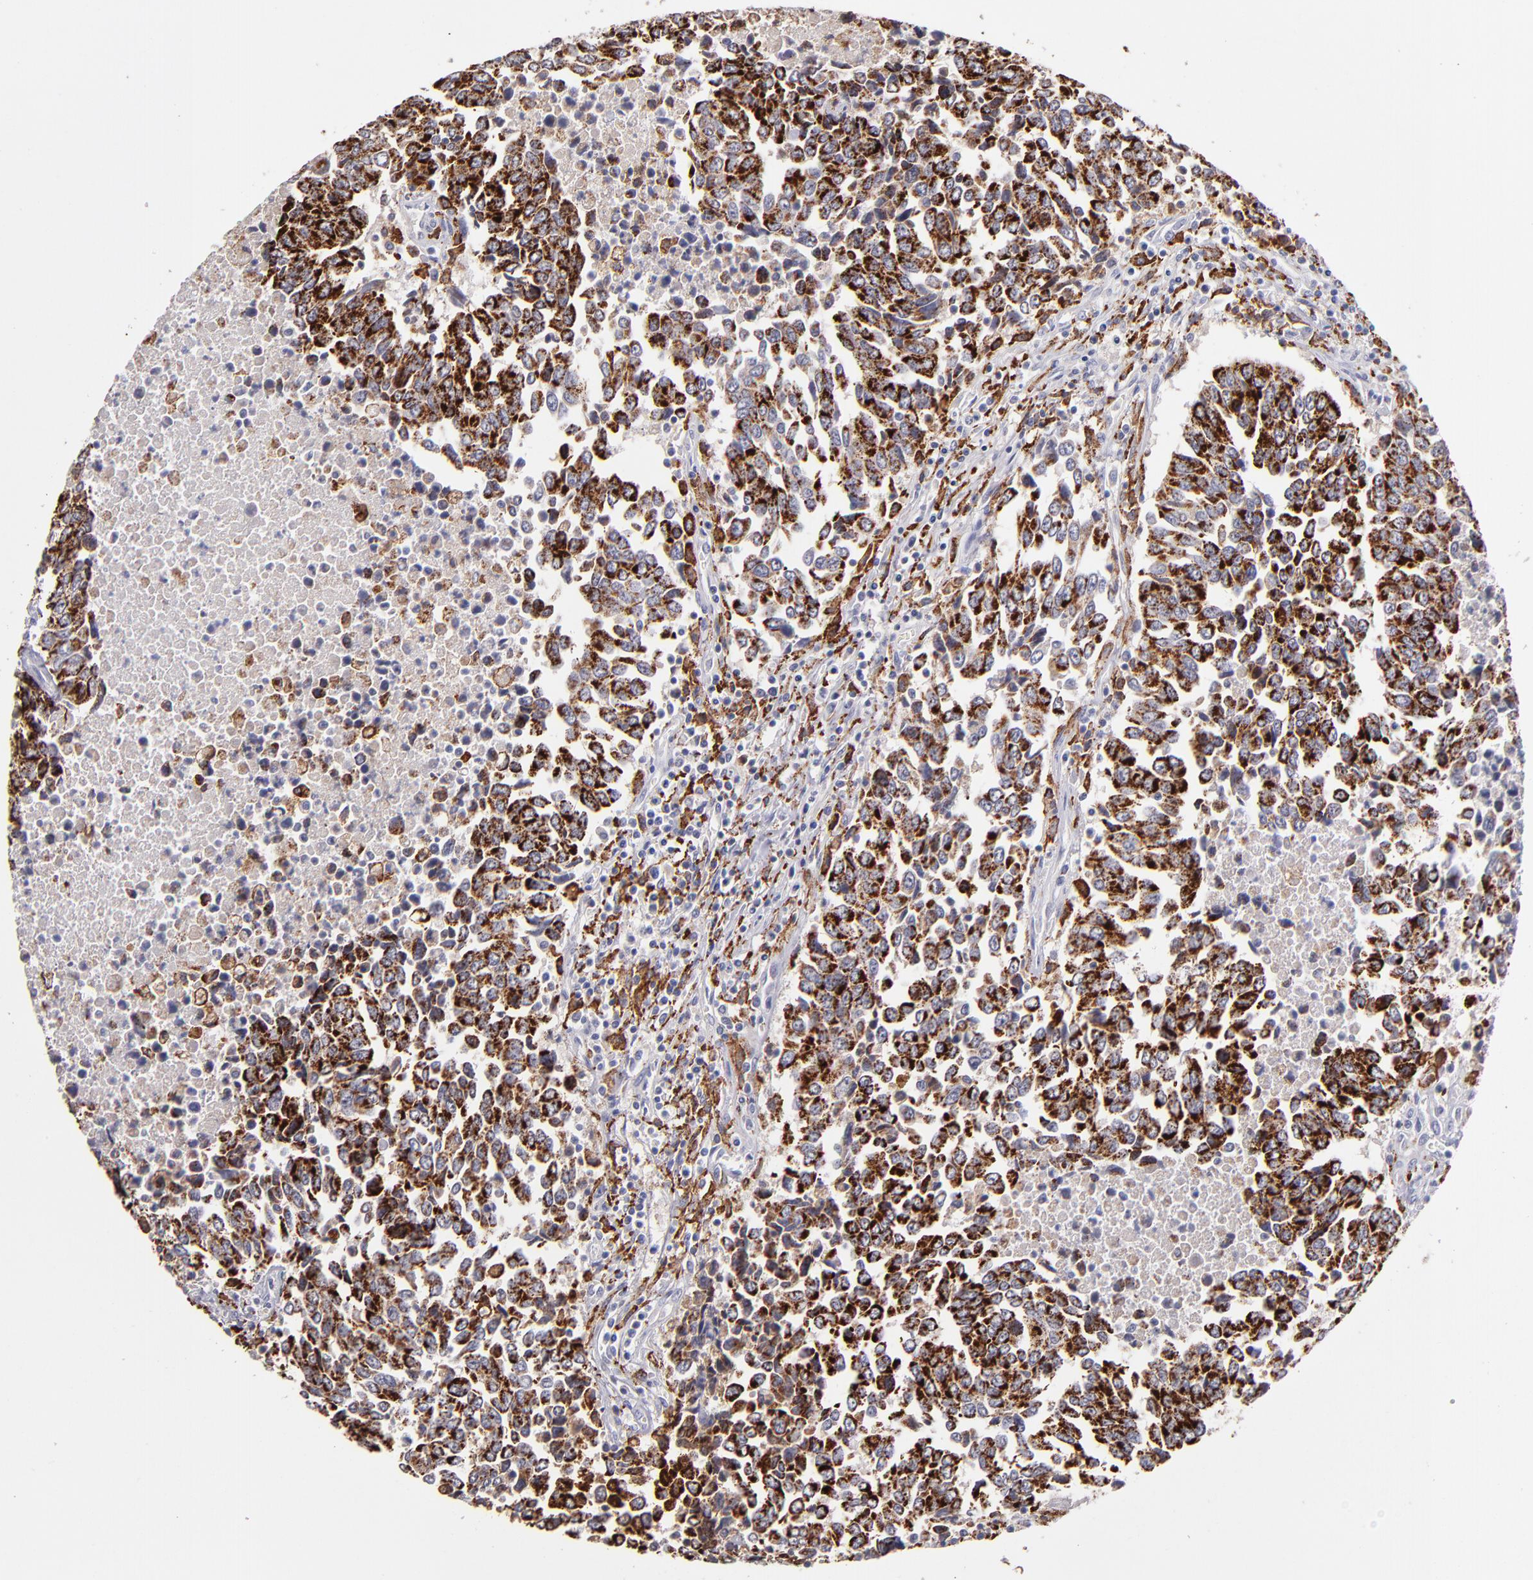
{"staining": {"intensity": "strong", "quantity": ">75%", "location": "cytoplasmic/membranous"}, "tissue": "urothelial cancer", "cell_type": "Tumor cells", "image_type": "cancer", "snomed": [{"axis": "morphology", "description": "Urothelial carcinoma, High grade"}, {"axis": "topography", "description": "Urinary bladder"}], "caption": "The micrograph exhibits staining of urothelial cancer, revealing strong cytoplasmic/membranous protein expression (brown color) within tumor cells.", "gene": "GLDC", "patient": {"sex": "male", "age": 86}}